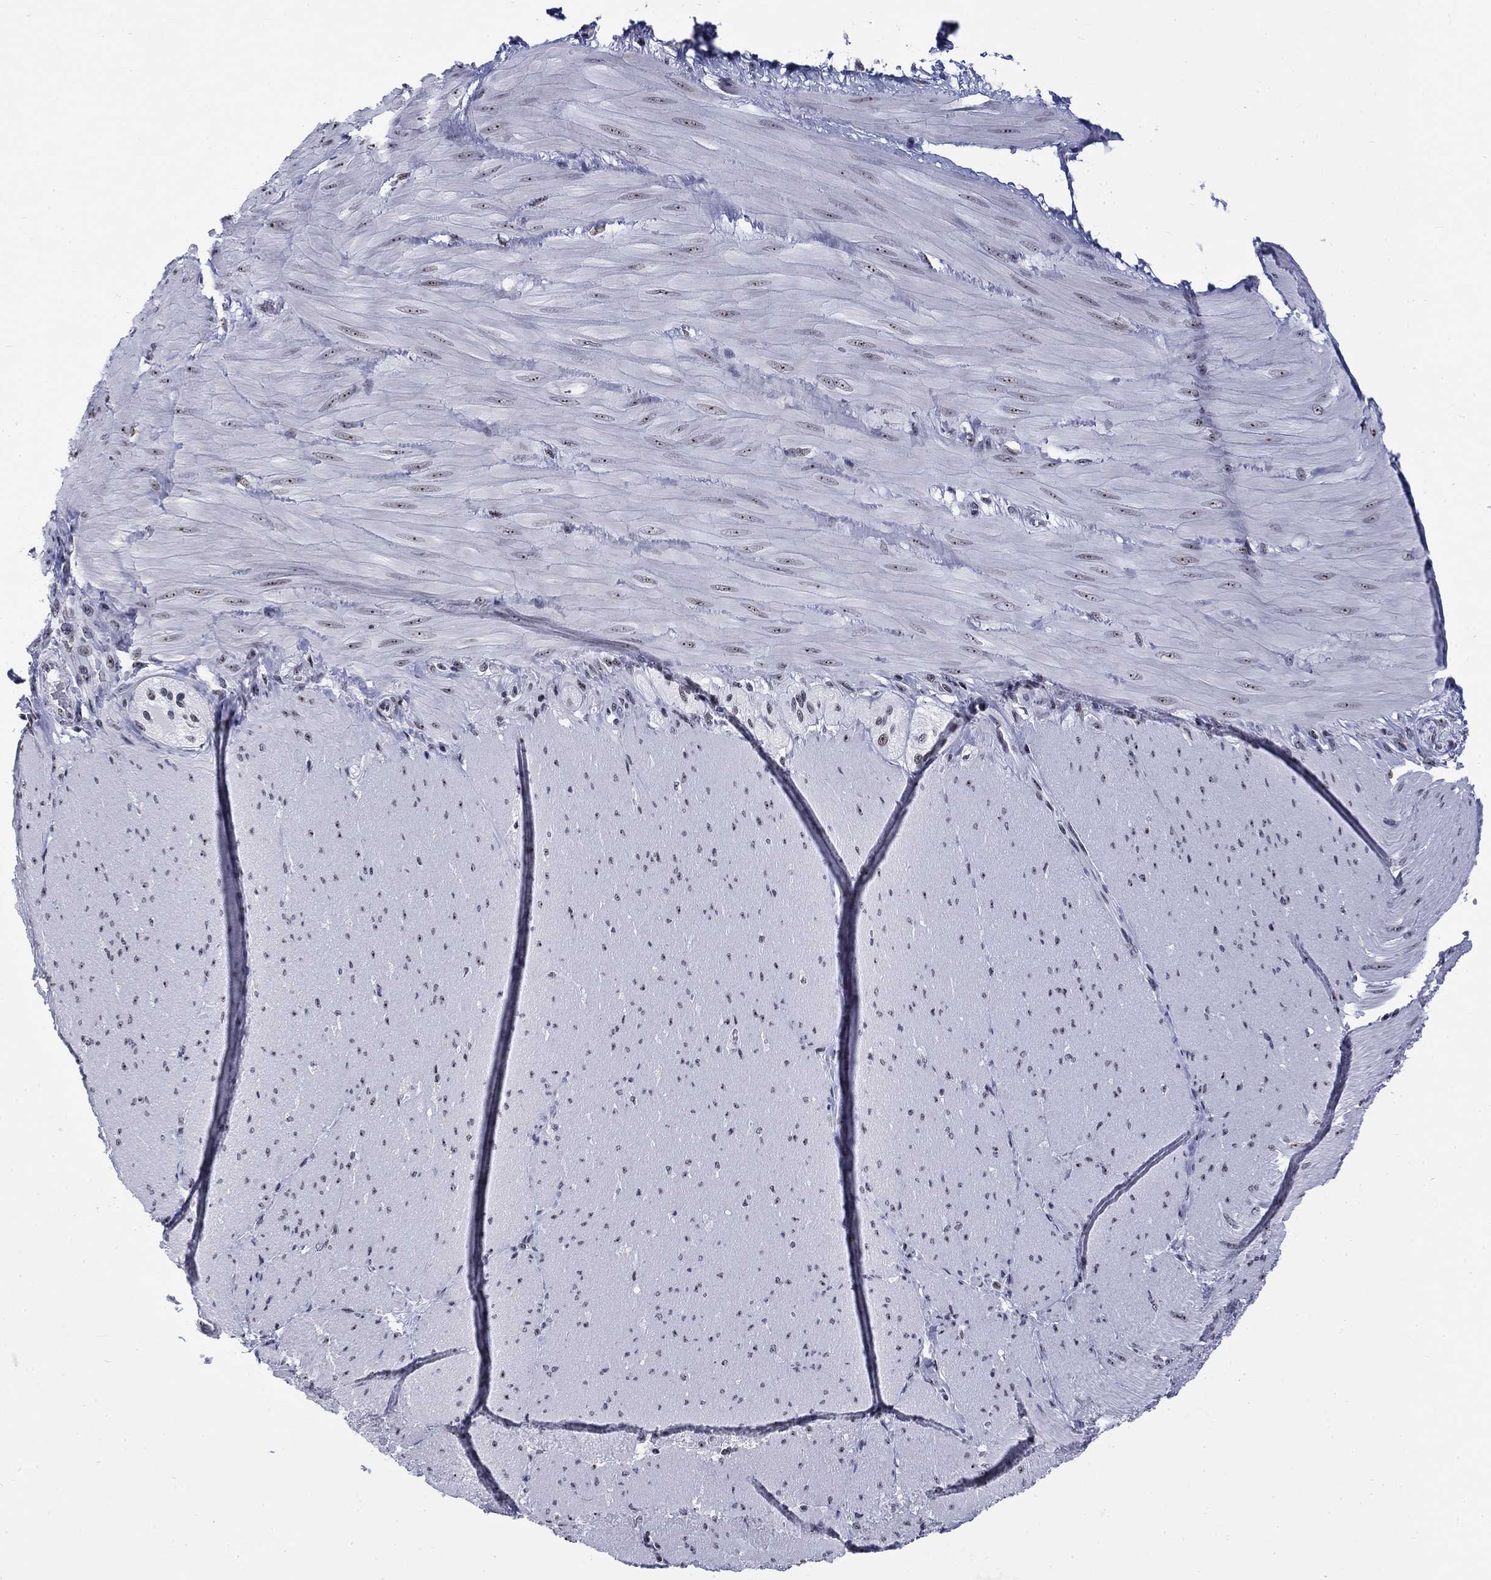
{"staining": {"intensity": "negative", "quantity": "none", "location": "none"}, "tissue": "soft tissue", "cell_type": "Fibroblasts", "image_type": "normal", "snomed": [{"axis": "morphology", "description": "Normal tissue, NOS"}, {"axis": "topography", "description": "Smooth muscle"}, {"axis": "topography", "description": "Duodenum"}, {"axis": "topography", "description": "Peripheral nerve tissue"}], "caption": "Immunohistochemistry image of benign human soft tissue stained for a protein (brown), which exhibits no positivity in fibroblasts. Nuclei are stained in blue.", "gene": "CSRNP3", "patient": {"sex": "female", "age": 61}}